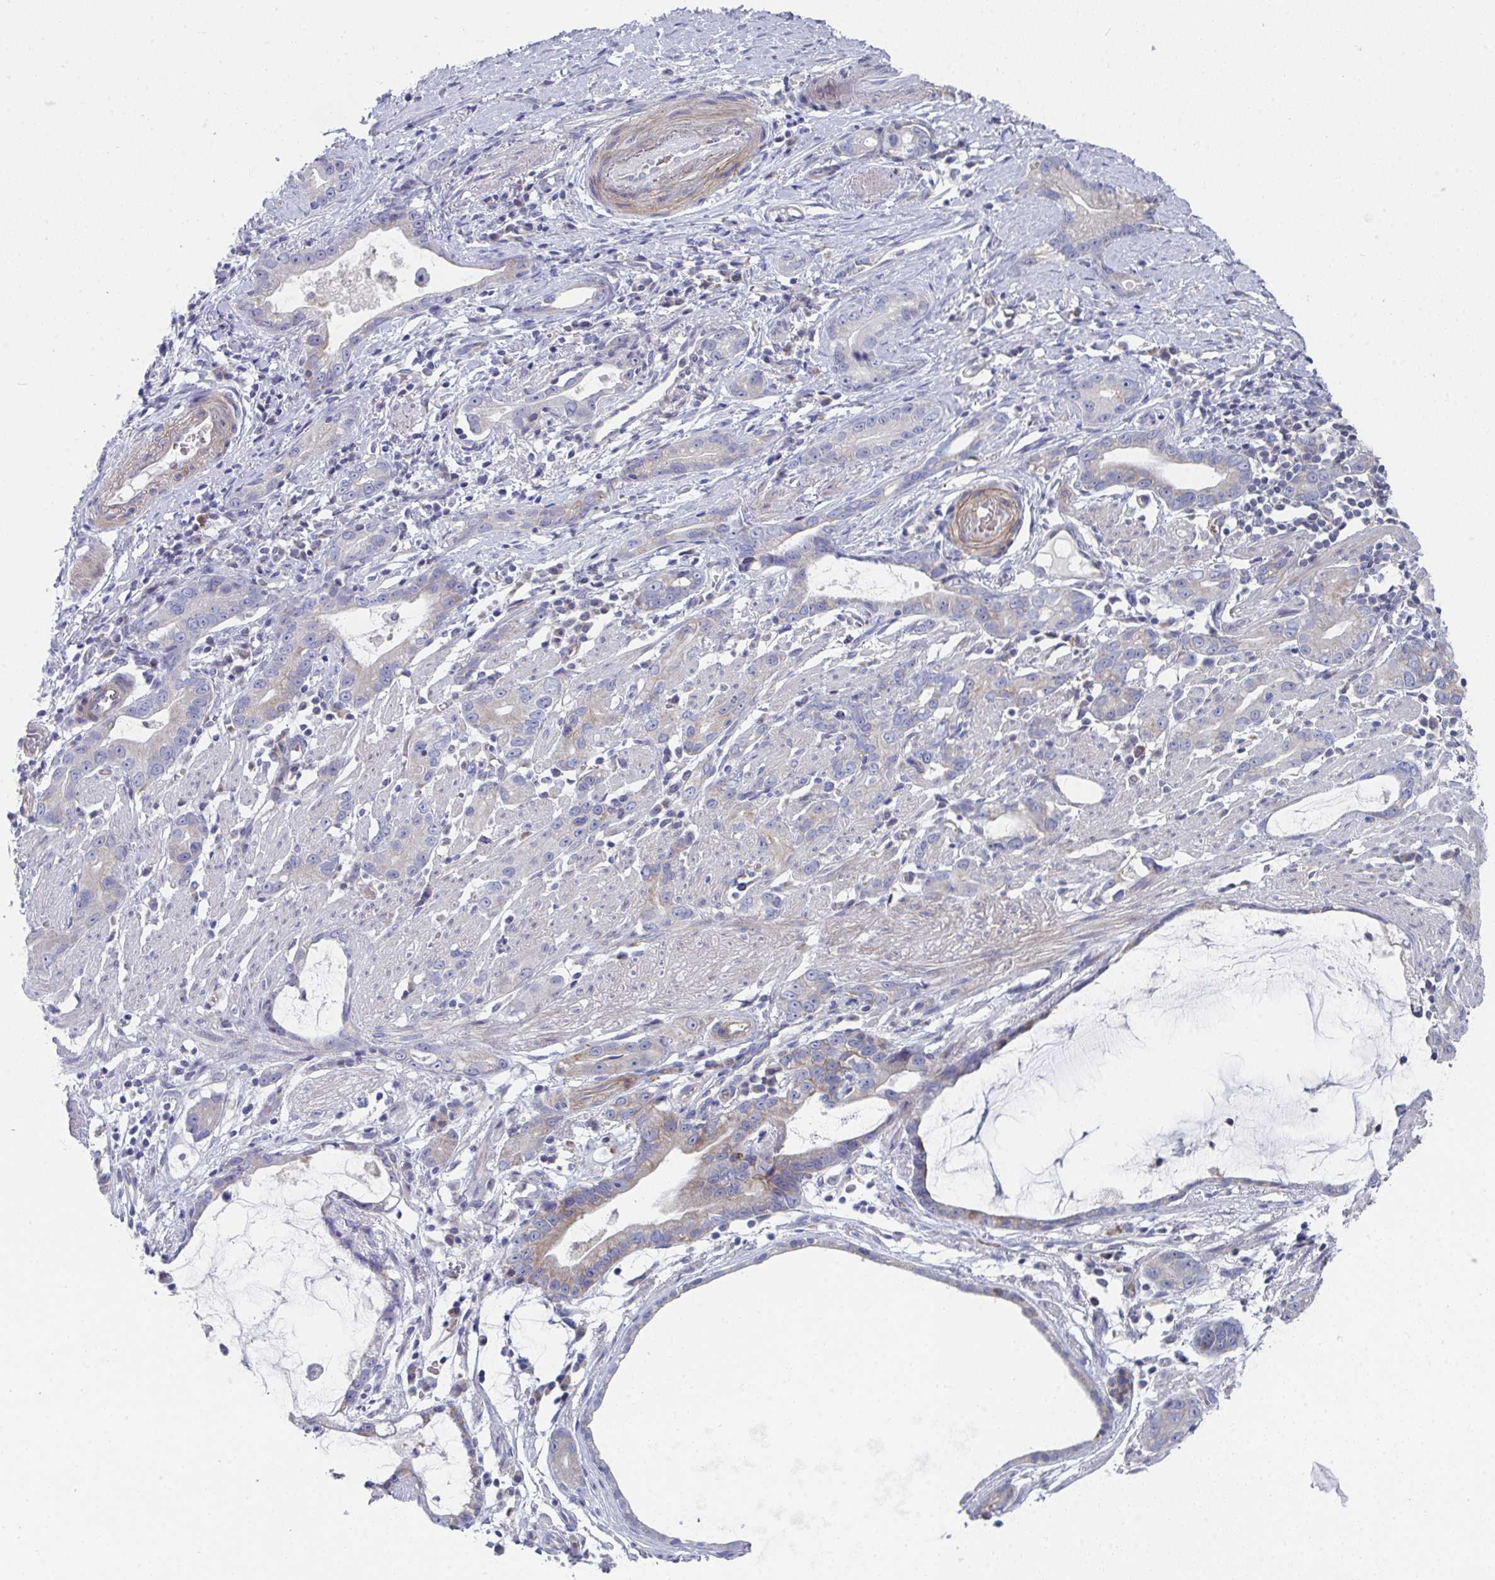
{"staining": {"intensity": "weak", "quantity": "<25%", "location": "cytoplasmic/membranous"}, "tissue": "stomach cancer", "cell_type": "Tumor cells", "image_type": "cancer", "snomed": [{"axis": "morphology", "description": "Adenocarcinoma, NOS"}, {"axis": "topography", "description": "Stomach"}], "caption": "An image of stomach adenocarcinoma stained for a protein exhibits no brown staining in tumor cells.", "gene": "VWDE", "patient": {"sex": "male", "age": 55}}